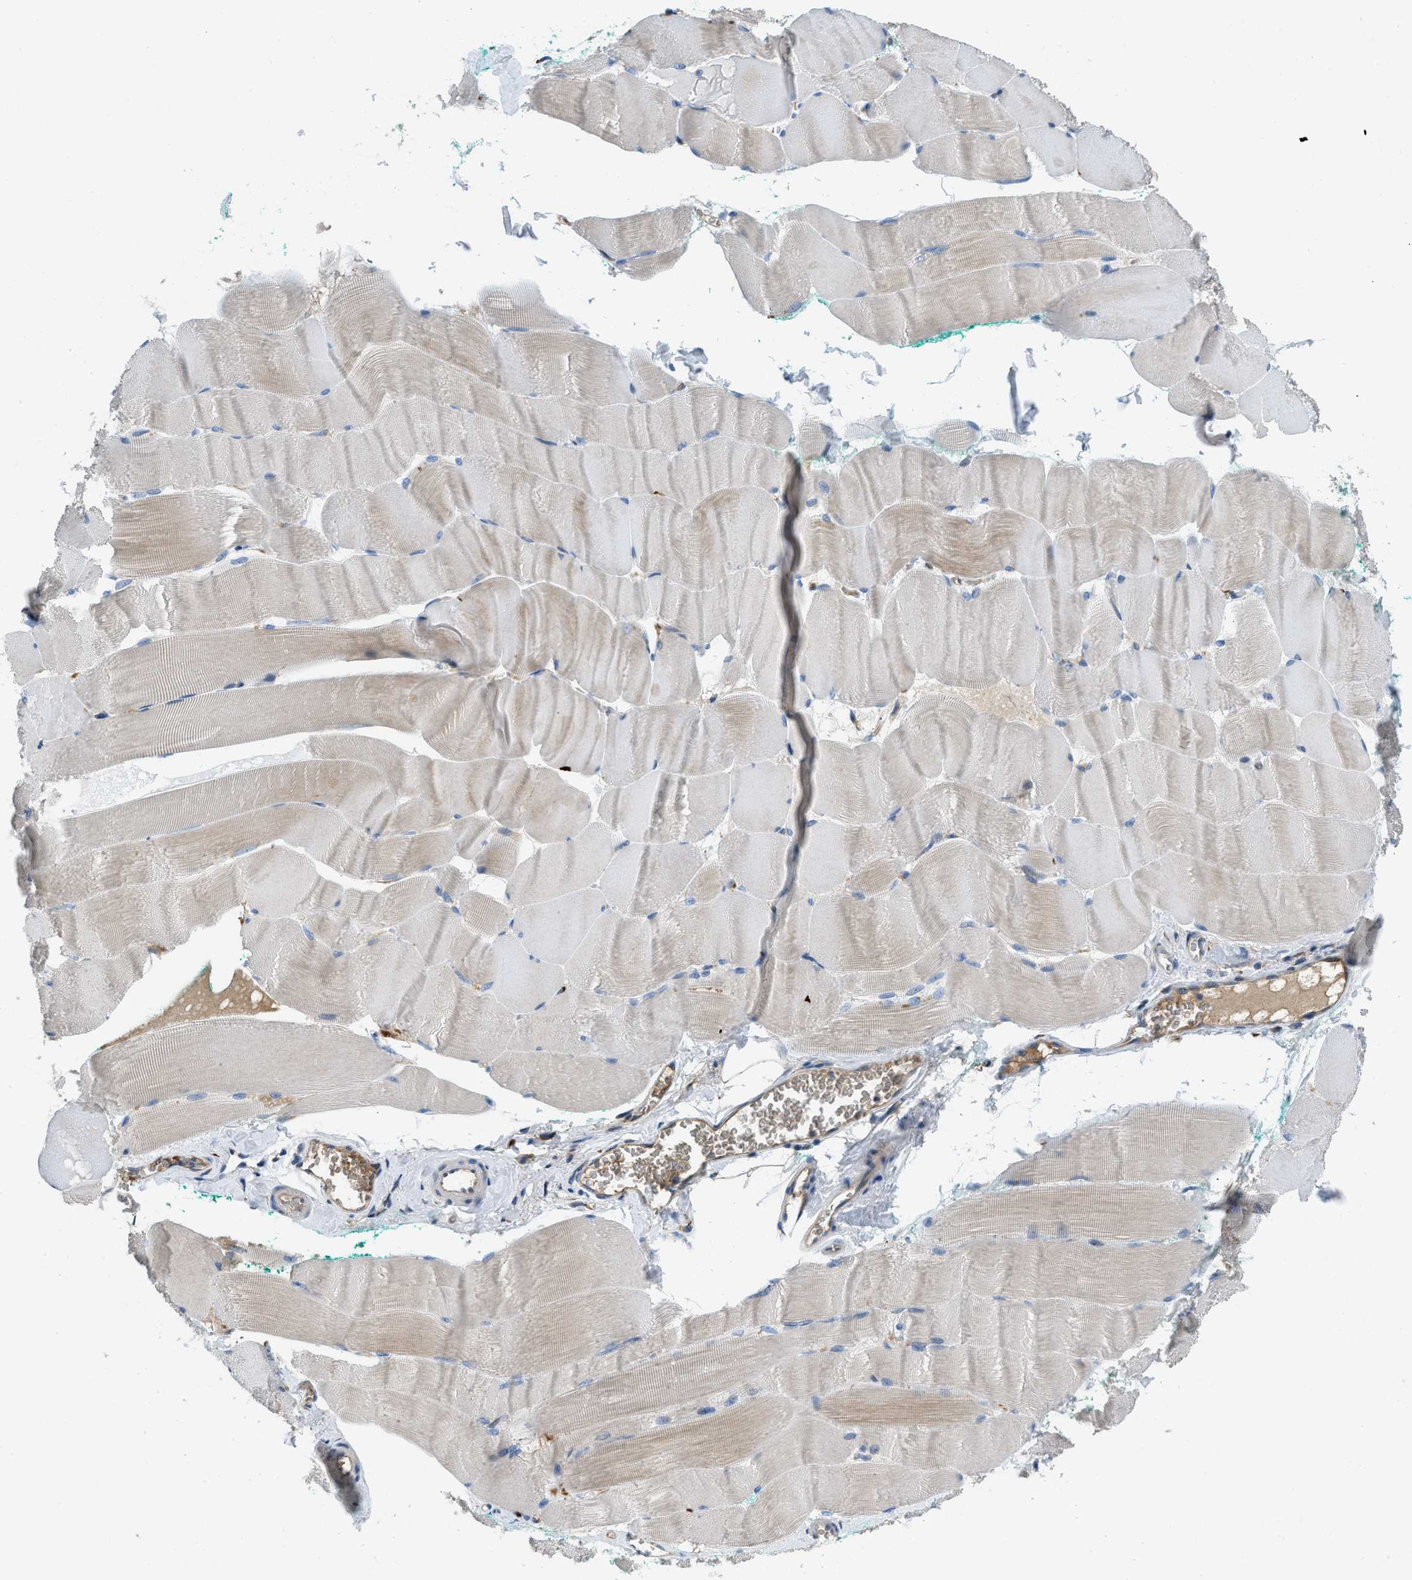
{"staining": {"intensity": "weak", "quantity": "25%-75%", "location": "cytoplasmic/membranous"}, "tissue": "skeletal muscle", "cell_type": "Myocytes", "image_type": "normal", "snomed": [{"axis": "morphology", "description": "Normal tissue, NOS"}, {"axis": "morphology", "description": "Squamous cell carcinoma, NOS"}, {"axis": "topography", "description": "Skeletal muscle"}], "caption": "High-power microscopy captured an IHC photomicrograph of unremarkable skeletal muscle, revealing weak cytoplasmic/membranous expression in about 25%-75% of myocytes. Ihc stains the protein of interest in brown and the nuclei are stained blue.", "gene": "GGCX", "patient": {"sex": "male", "age": 51}}